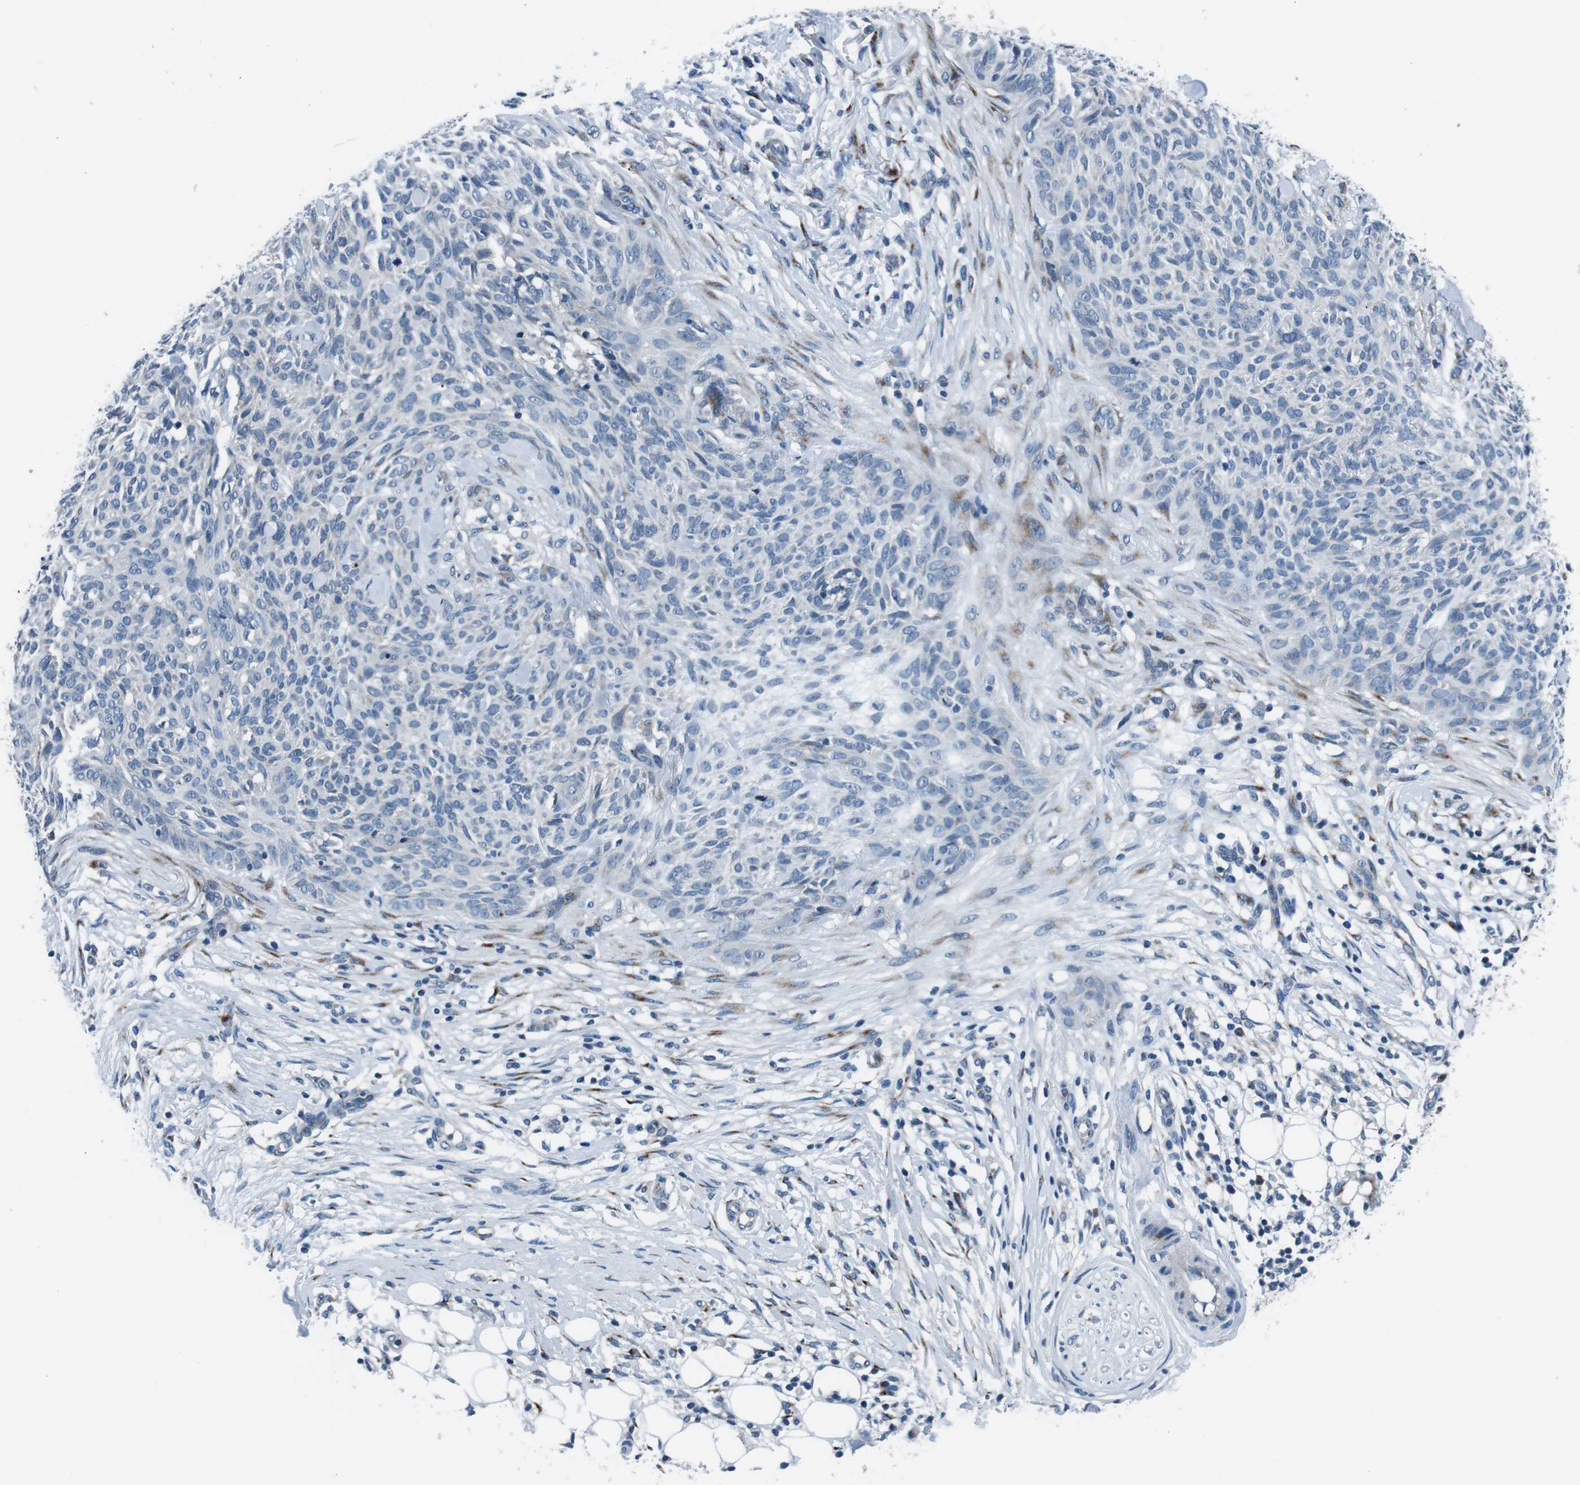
{"staining": {"intensity": "negative", "quantity": "none", "location": "none"}, "tissue": "skin cancer", "cell_type": "Tumor cells", "image_type": "cancer", "snomed": [{"axis": "morphology", "description": "Basal cell carcinoma"}, {"axis": "topography", "description": "Skin"}], "caption": "DAB immunohistochemical staining of basal cell carcinoma (skin) displays no significant positivity in tumor cells. (DAB IHC with hematoxylin counter stain).", "gene": "NUCB2", "patient": {"sex": "female", "age": 84}}